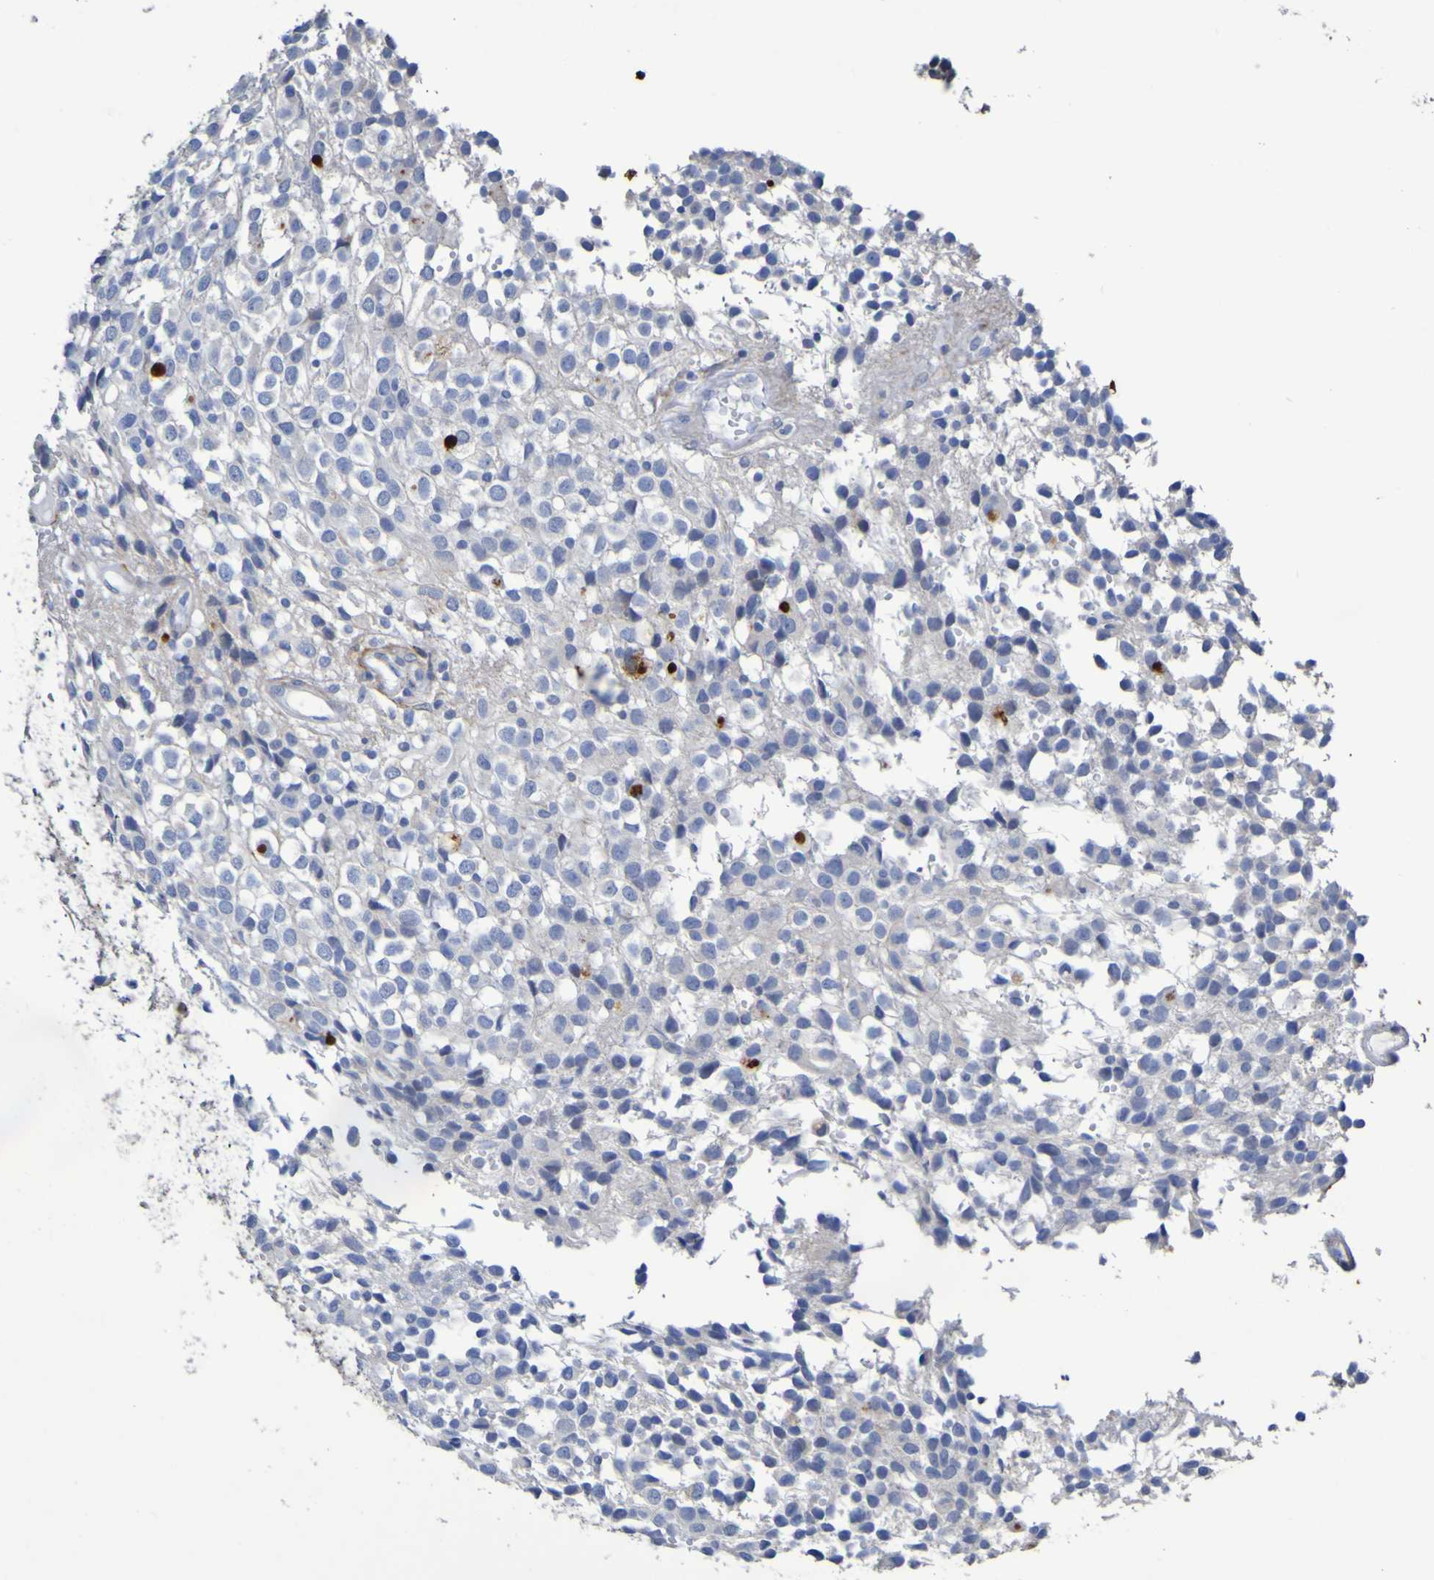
{"staining": {"intensity": "negative", "quantity": "none", "location": "none"}, "tissue": "glioma", "cell_type": "Tumor cells", "image_type": "cancer", "snomed": [{"axis": "morphology", "description": "Glioma, malignant, High grade"}, {"axis": "topography", "description": "Brain"}], "caption": "DAB immunohistochemical staining of human glioma reveals no significant staining in tumor cells.", "gene": "C11orf24", "patient": {"sex": "male", "age": 32}}